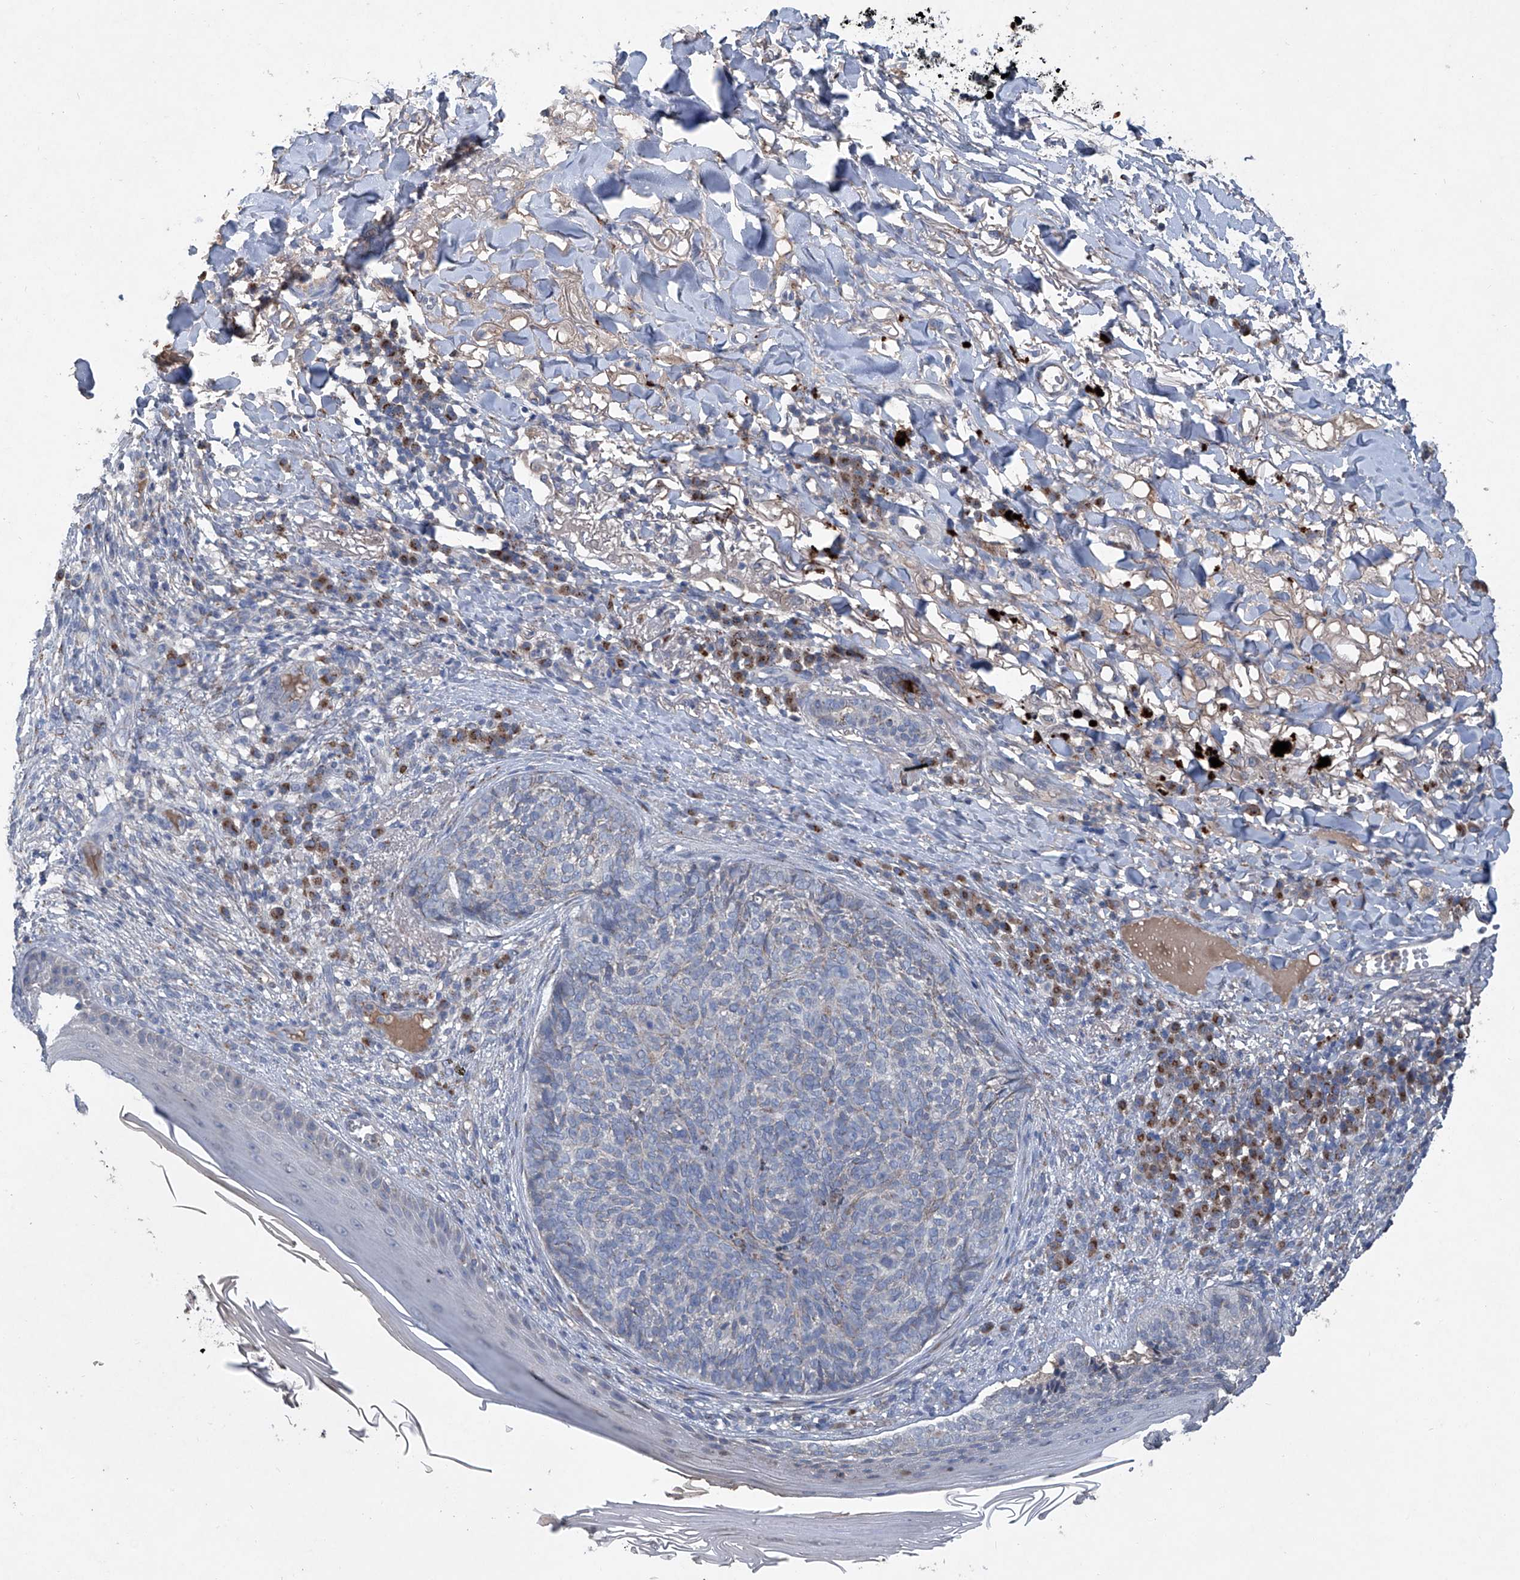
{"staining": {"intensity": "negative", "quantity": "none", "location": "none"}, "tissue": "skin cancer", "cell_type": "Tumor cells", "image_type": "cancer", "snomed": [{"axis": "morphology", "description": "Basal cell carcinoma"}, {"axis": "topography", "description": "Skin"}], "caption": "This image is of basal cell carcinoma (skin) stained with IHC to label a protein in brown with the nuclei are counter-stained blue. There is no expression in tumor cells.", "gene": "PCSK5", "patient": {"sex": "male", "age": 85}}